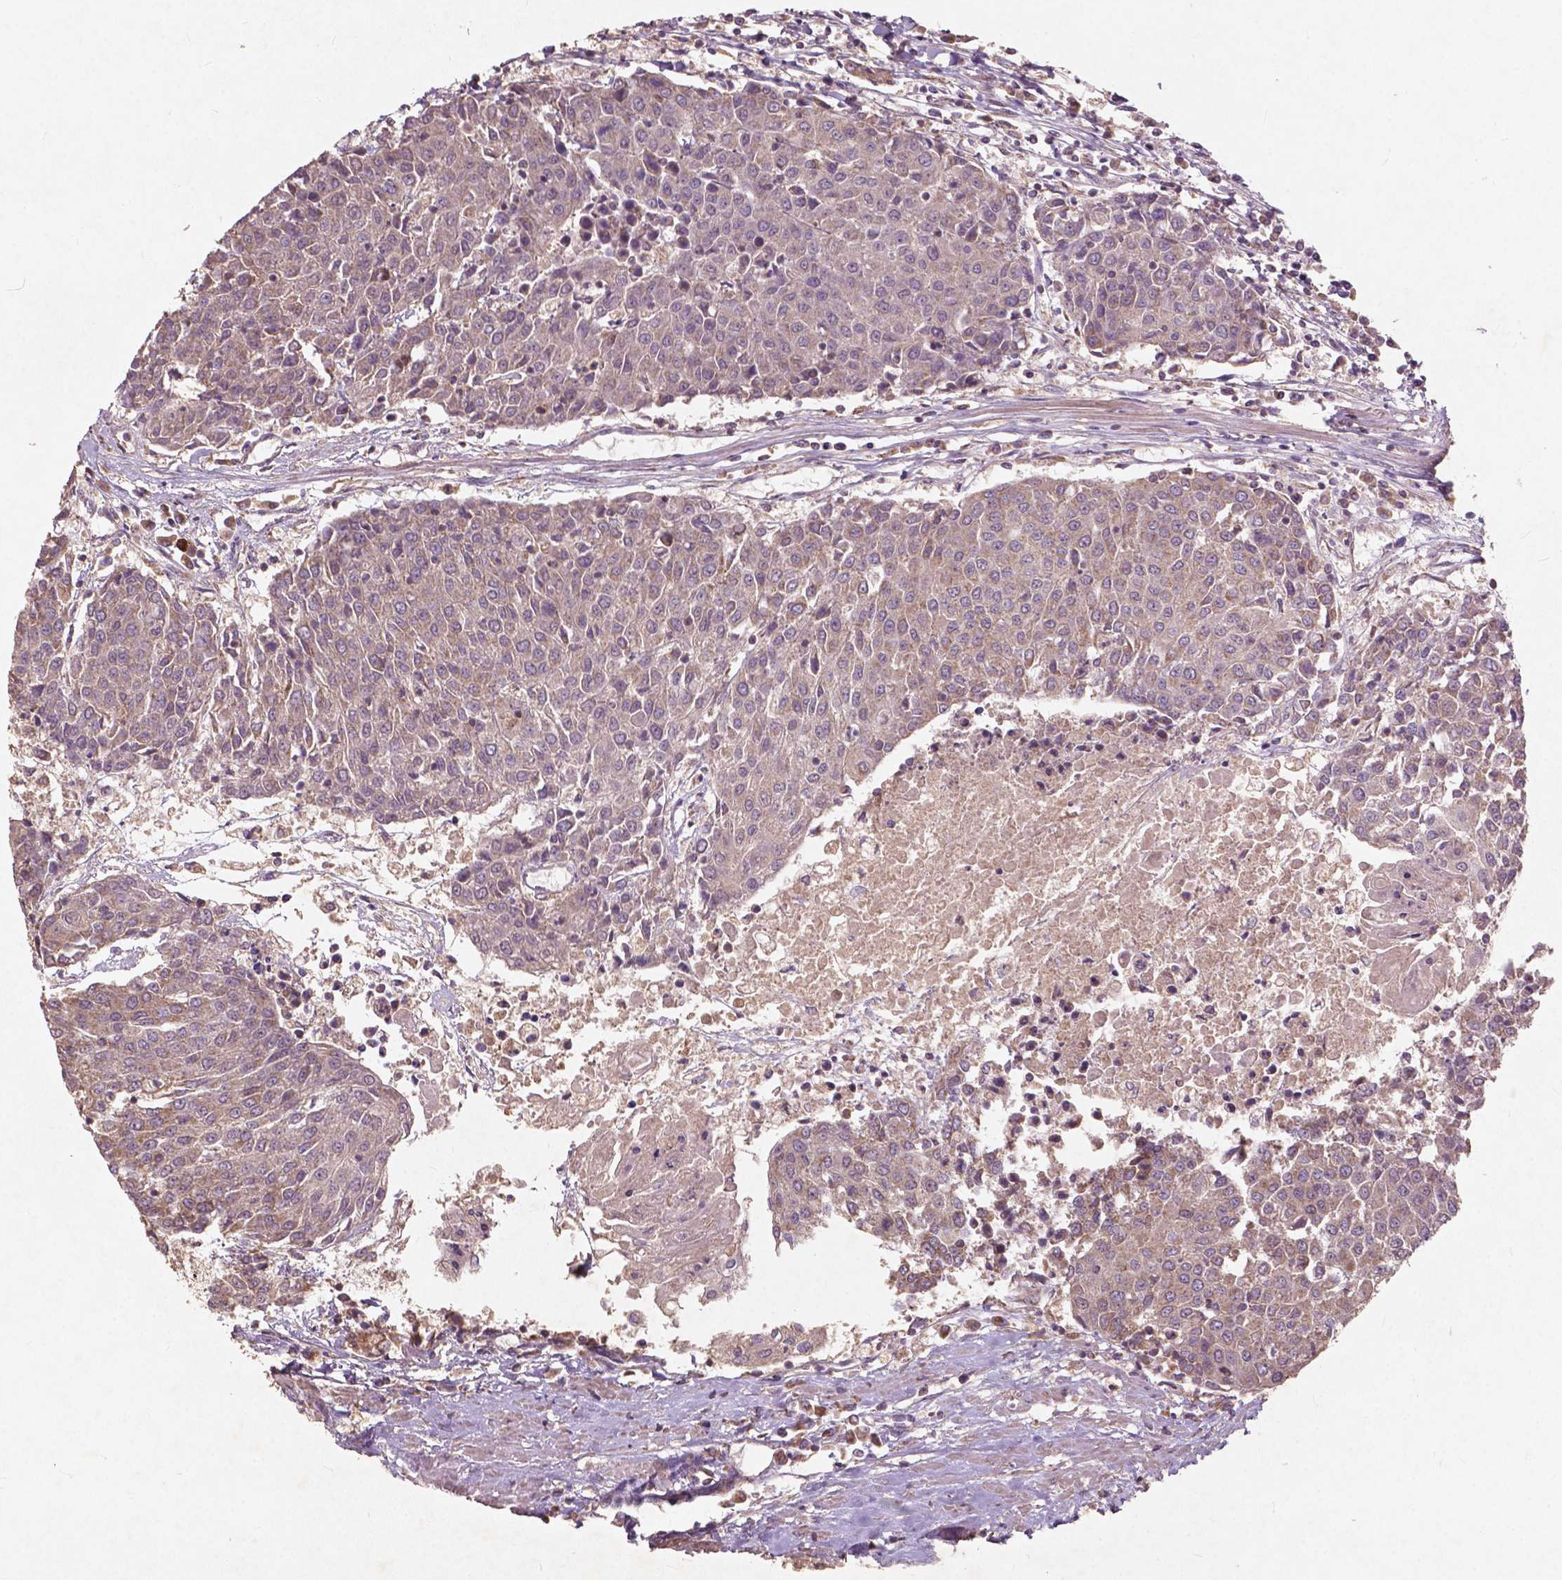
{"staining": {"intensity": "moderate", "quantity": "25%-75%", "location": "cytoplasmic/membranous"}, "tissue": "urothelial cancer", "cell_type": "Tumor cells", "image_type": "cancer", "snomed": [{"axis": "morphology", "description": "Urothelial carcinoma, High grade"}, {"axis": "topography", "description": "Urinary bladder"}], "caption": "An immunohistochemistry (IHC) image of tumor tissue is shown. Protein staining in brown highlights moderate cytoplasmic/membranous positivity in urothelial cancer within tumor cells.", "gene": "ST6GALNAC5", "patient": {"sex": "female", "age": 85}}